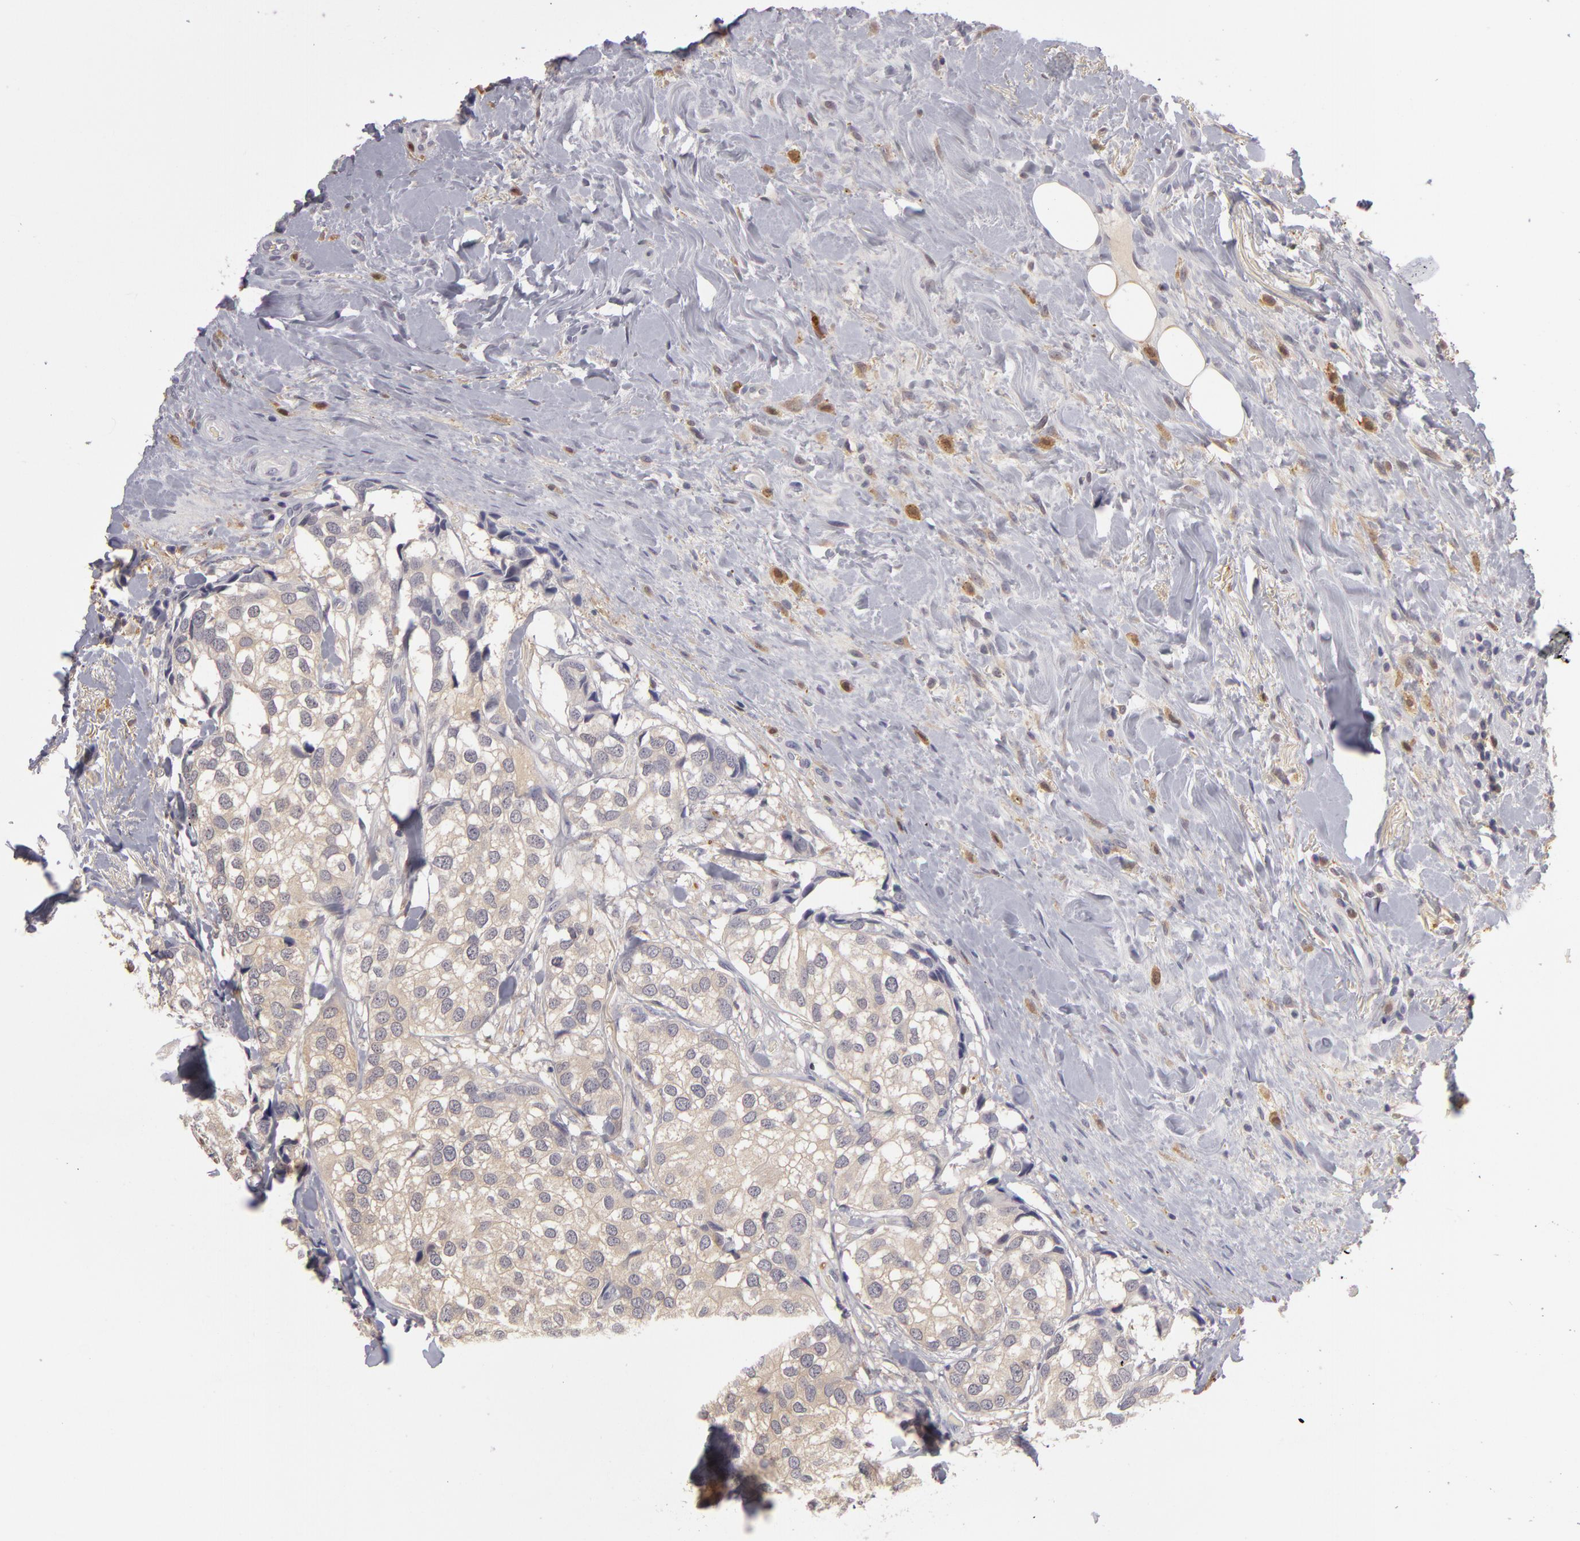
{"staining": {"intensity": "negative", "quantity": "none", "location": "none"}, "tissue": "breast cancer", "cell_type": "Tumor cells", "image_type": "cancer", "snomed": [{"axis": "morphology", "description": "Duct carcinoma"}, {"axis": "topography", "description": "Breast"}], "caption": "This is an immunohistochemistry image of human breast cancer (infiltrating ductal carcinoma). There is no staining in tumor cells.", "gene": "GNPDA1", "patient": {"sex": "female", "age": 68}}